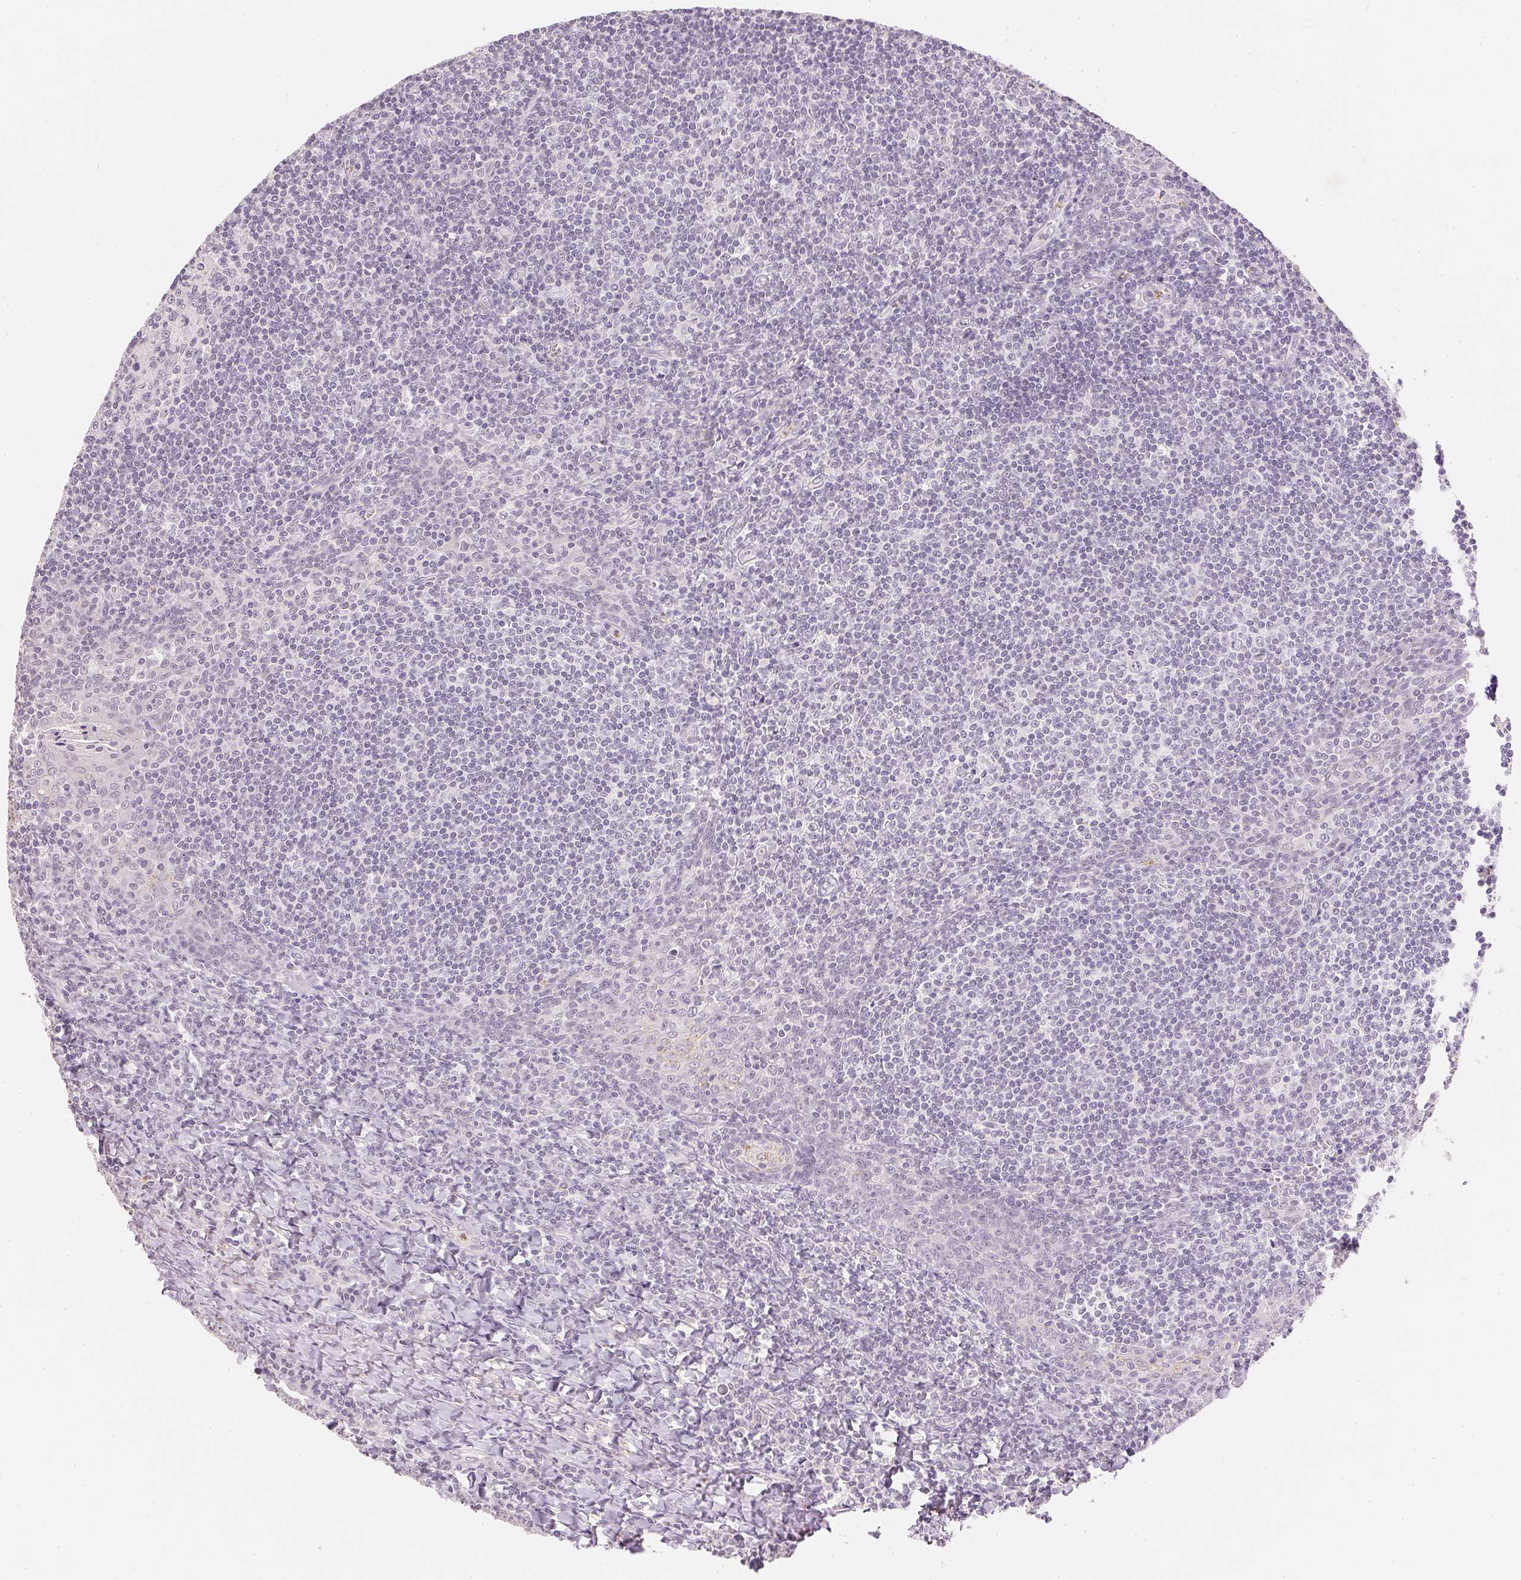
{"staining": {"intensity": "negative", "quantity": "none", "location": "none"}, "tissue": "tonsil", "cell_type": "Germinal center cells", "image_type": "normal", "snomed": [{"axis": "morphology", "description": "Normal tissue, NOS"}, {"axis": "morphology", "description": "Inflammation, NOS"}, {"axis": "topography", "description": "Tonsil"}], "caption": "Immunohistochemistry photomicrograph of unremarkable human tonsil stained for a protein (brown), which displays no expression in germinal center cells.", "gene": "SMTN", "patient": {"sex": "female", "age": 31}}